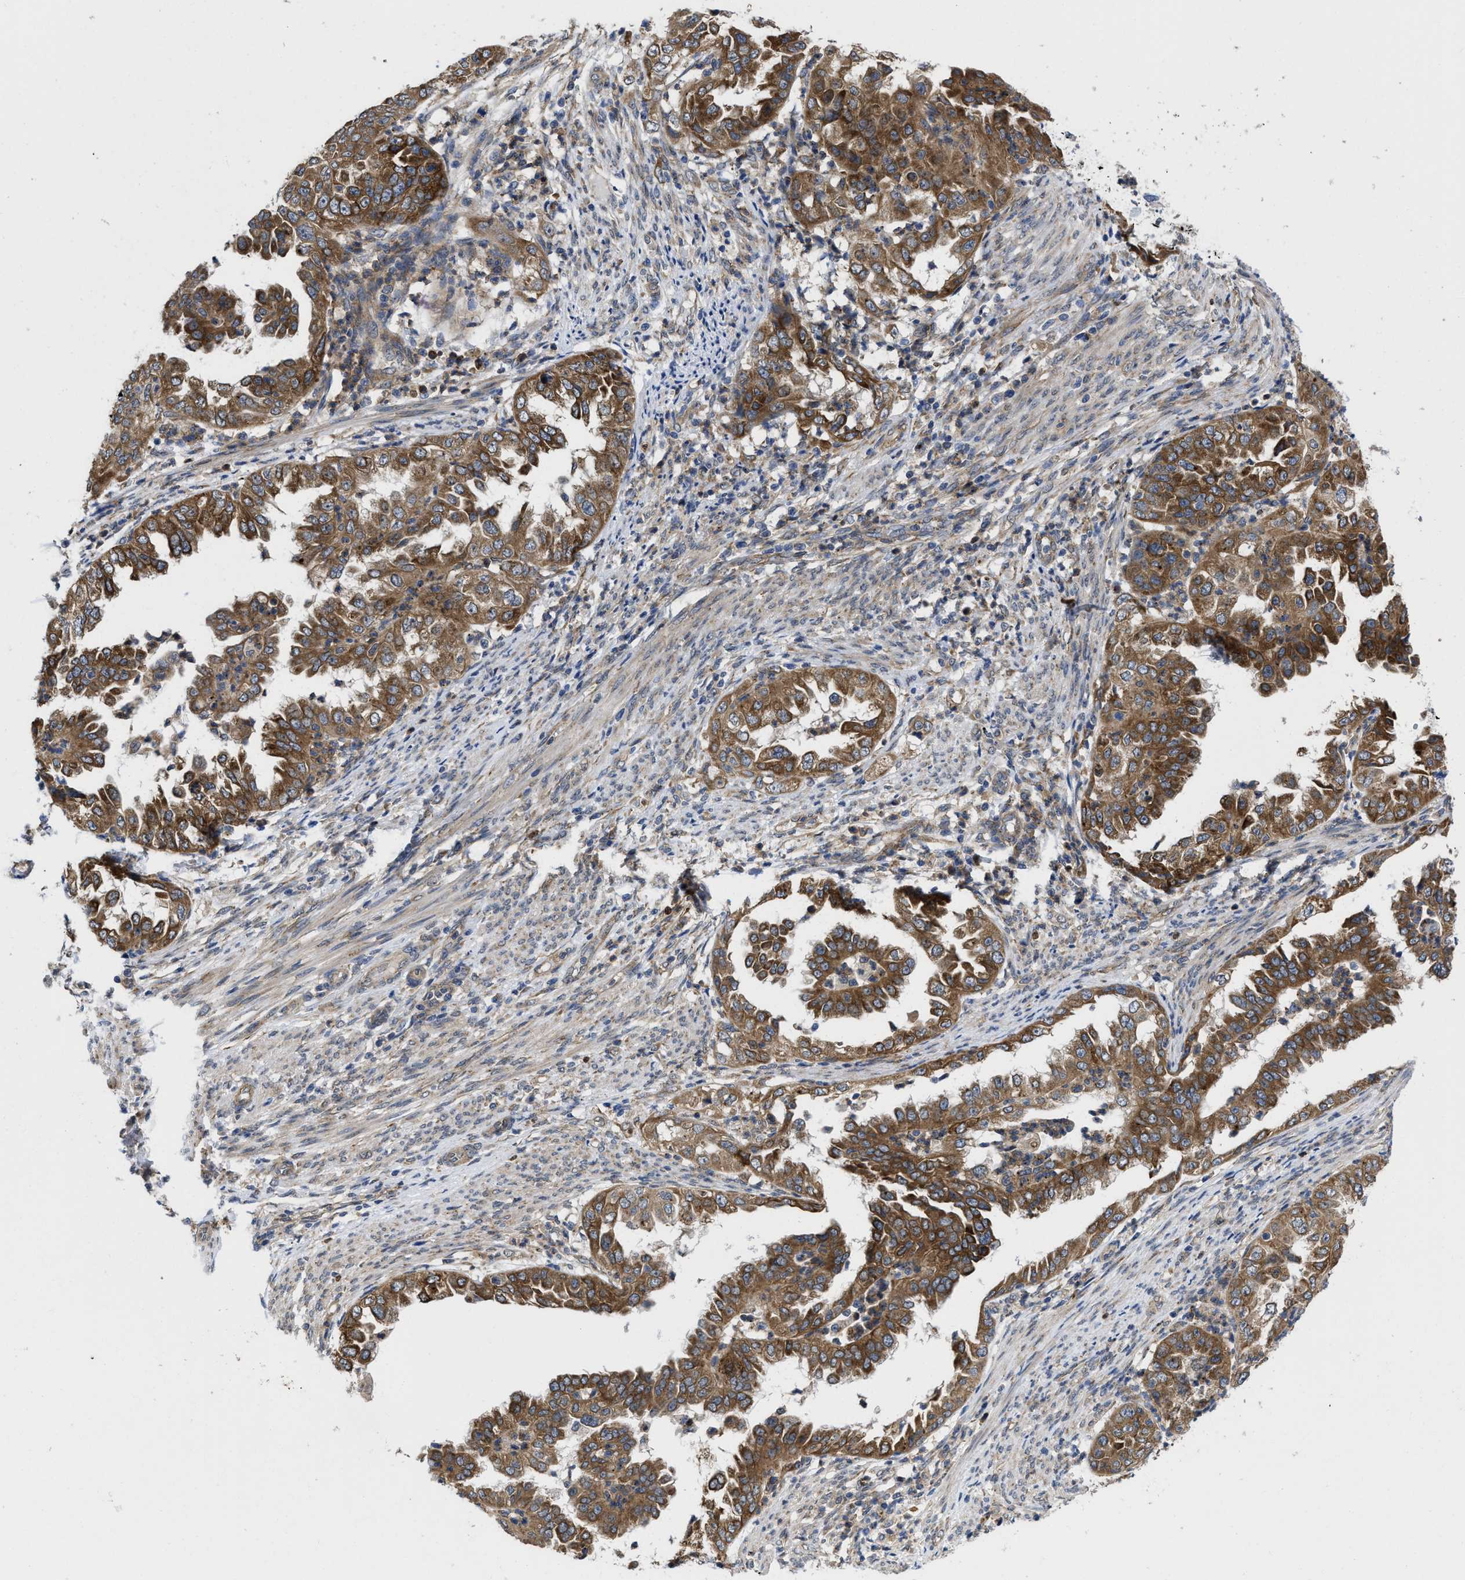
{"staining": {"intensity": "moderate", "quantity": ">75%", "location": "cytoplasmic/membranous"}, "tissue": "endometrial cancer", "cell_type": "Tumor cells", "image_type": "cancer", "snomed": [{"axis": "morphology", "description": "Adenocarcinoma, NOS"}, {"axis": "topography", "description": "Endometrium"}], "caption": "High-magnification brightfield microscopy of endometrial cancer stained with DAB (3,3'-diaminobenzidine) (brown) and counterstained with hematoxylin (blue). tumor cells exhibit moderate cytoplasmic/membranous expression is seen in about>75% of cells.", "gene": "PKD2", "patient": {"sex": "female", "age": 85}}